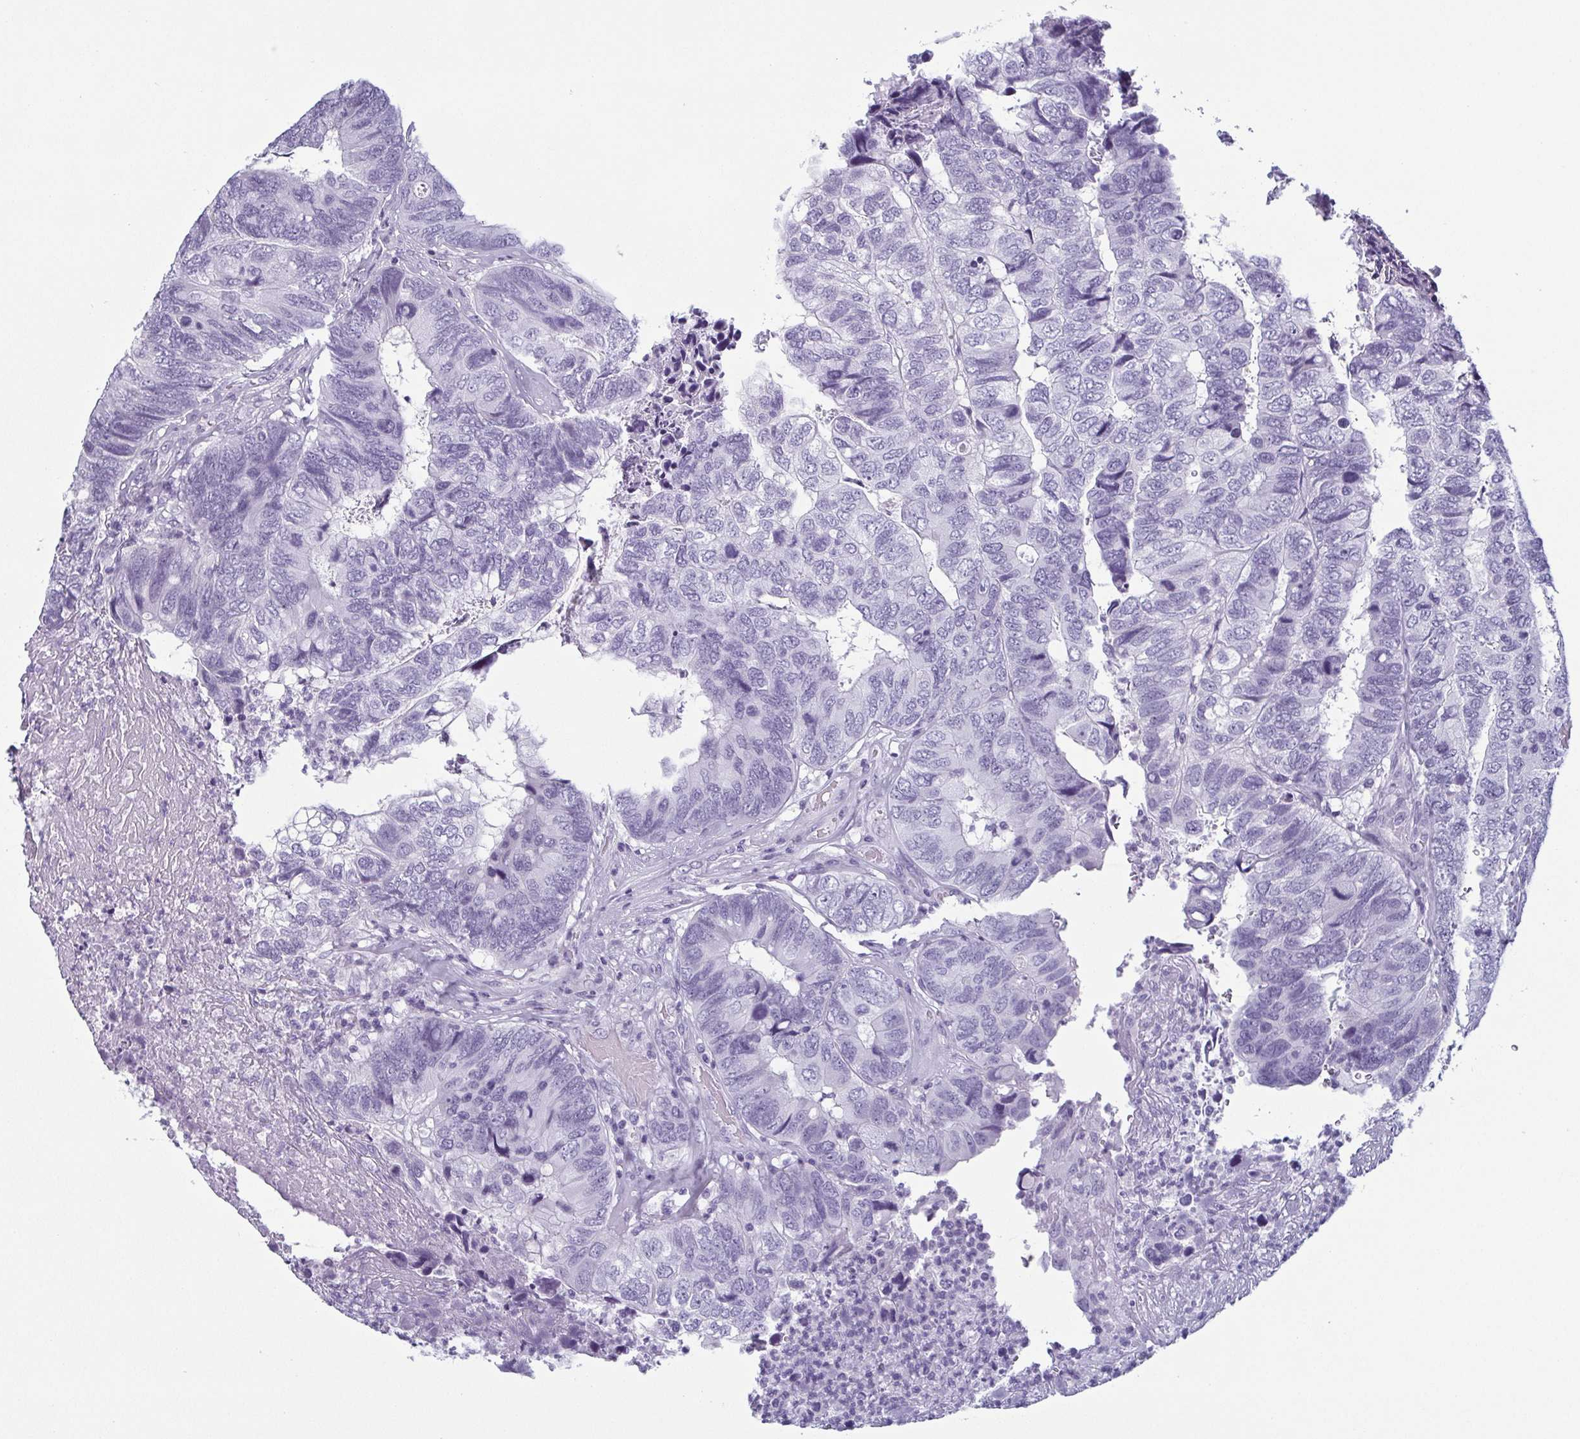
{"staining": {"intensity": "negative", "quantity": "none", "location": "none"}, "tissue": "colorectal cancer", "cell_type": "Tumor cells", "image_type": "cancer", "snomed": [{"axis": "morphology", "description": "Adenocarcinoma, NOS"}, {"axis": "topography", "description": "Colon"}], "caption": "Tumor cells show no significant positivity in colorectal cancer.", "gene": "KRT78", "patient": {"sex": "female", "age": 67}}